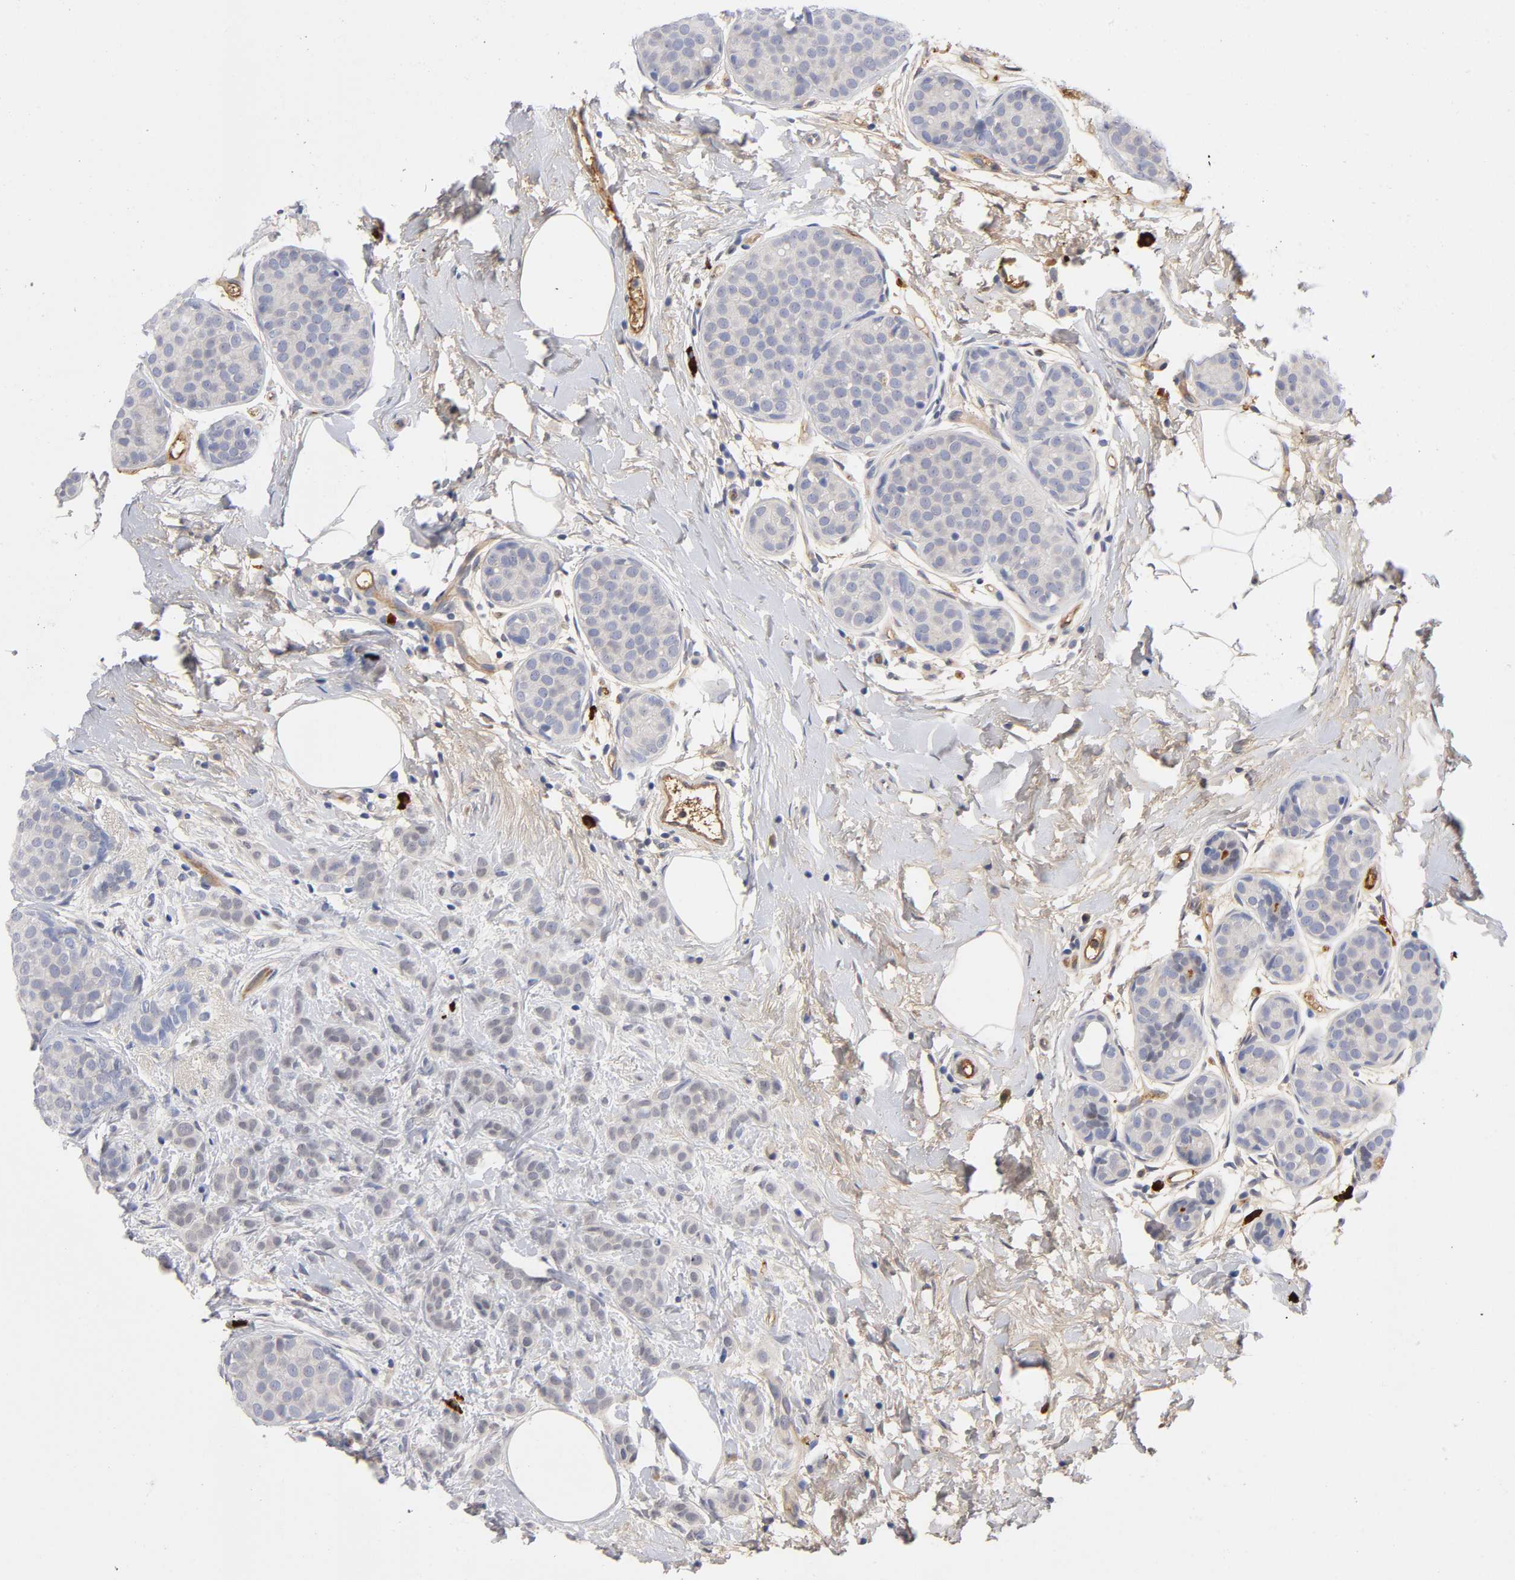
{"staining": {"intensity": "weak", "quantity": "25%-75%", "location": "cytoplasmic/membranous"}, "tissue": "breast cancer", "cell_type": "Tumor cells", "image_type": "cancer", "snomed": [{"axis": "morphology", "description": "Lobular carcinoma, in situ"}, {"axis": "morphology", "description": "Lobular carcinoma"}, {"axis": "topography", "description": "Breast"}], "caption": "About 25%-75% of tumor cells in human breast lobular carcinoma in situ reveal weak cytoplasmic/membranous protein positivity as visualized by brown immunohistochemical staining.", "gene": "NOVA1", "patient": {"sex": "female", "age": 41}}